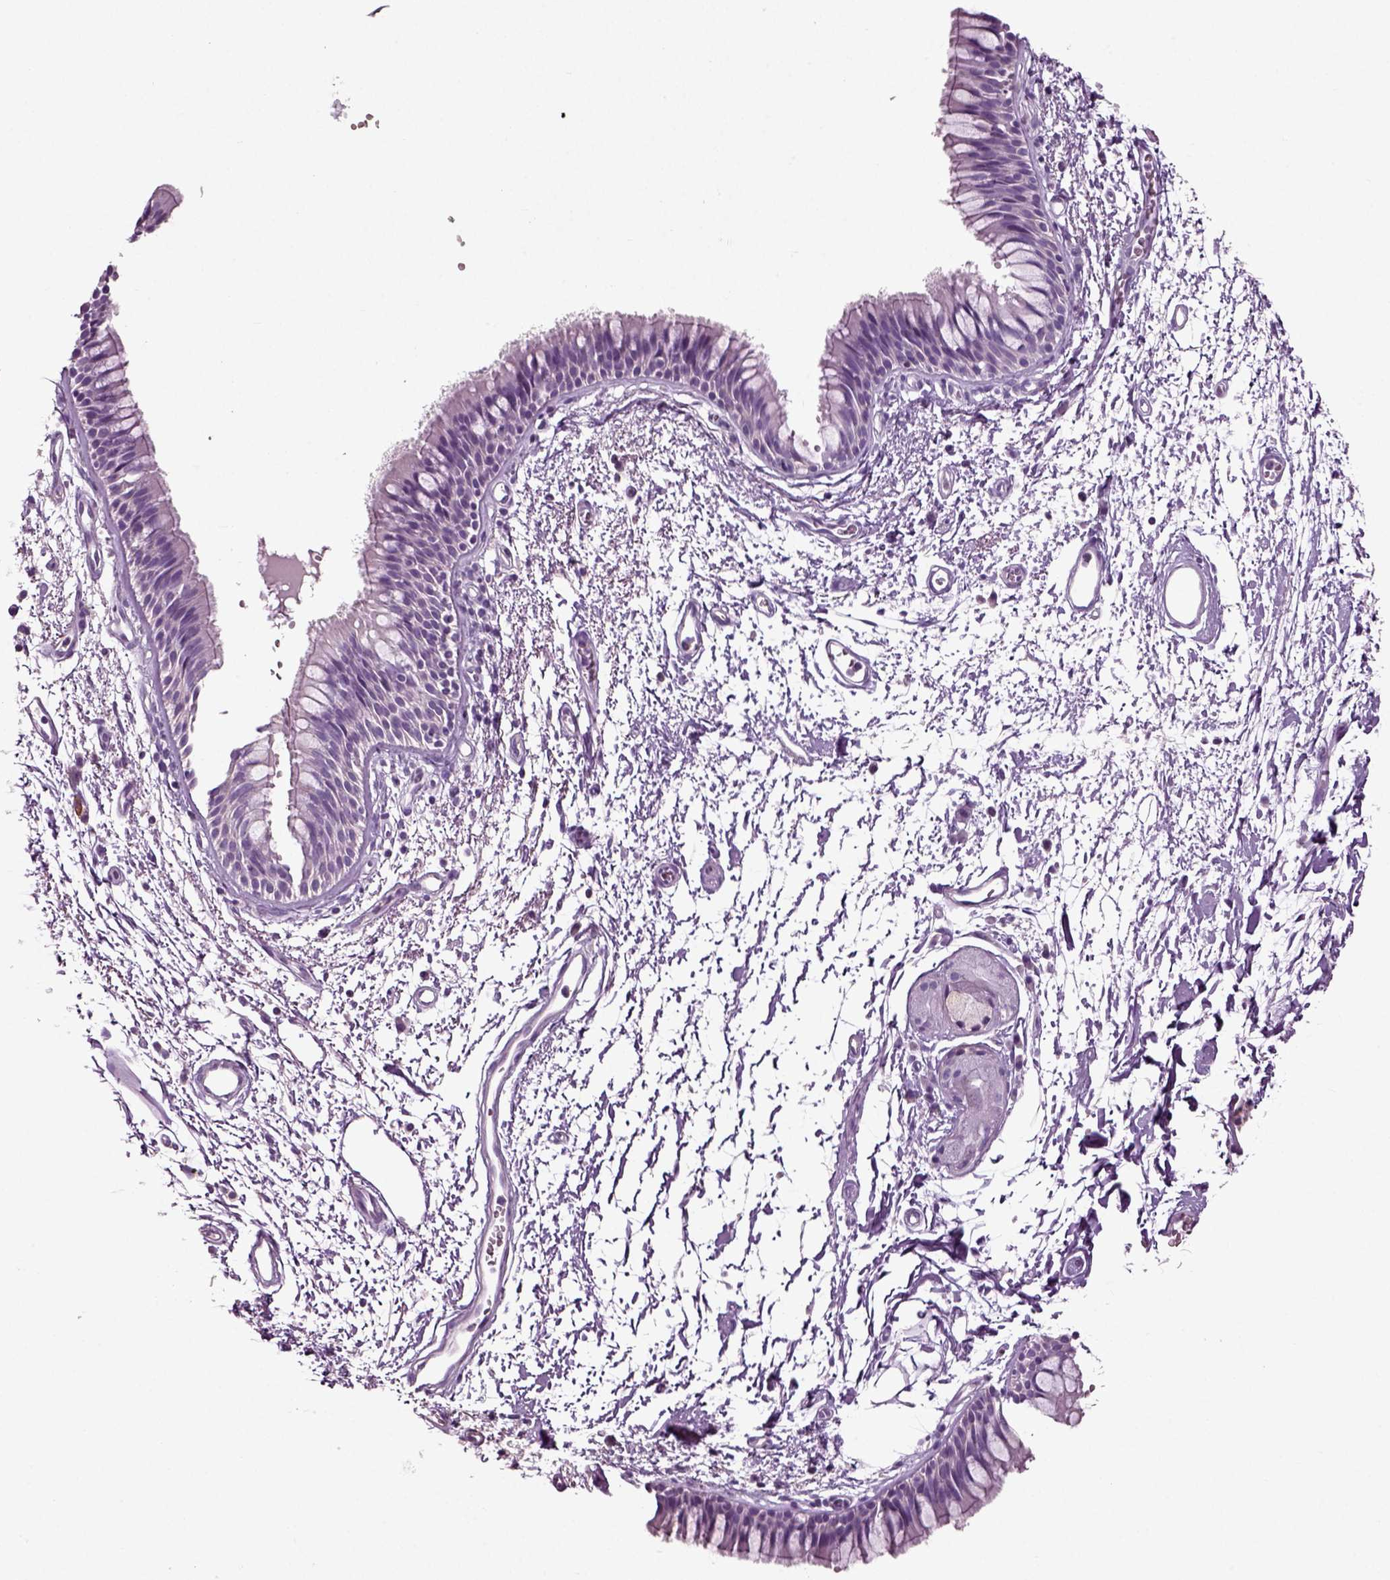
{"staining": {"intensity": "negative", "quantity": "none", "location": "none"}, "tissue": "bronchus", "cell_type": "Respiratory epithelial cells", "image_type": "normal", "snomed": [{"axis": "morphology", "description": "Normal tissue, NOS"}, {"axis": "topography", "description": "Cartilage tissue"}, {"axis": "topography", "description": "Bronchus"}], "caption": "Immunohistochemical staining of benign human bronchus shows no significant positivity in respiratory epithelial cells.", "gene": "DEFB118", "patient": {"sex": "male", "age": 66}}